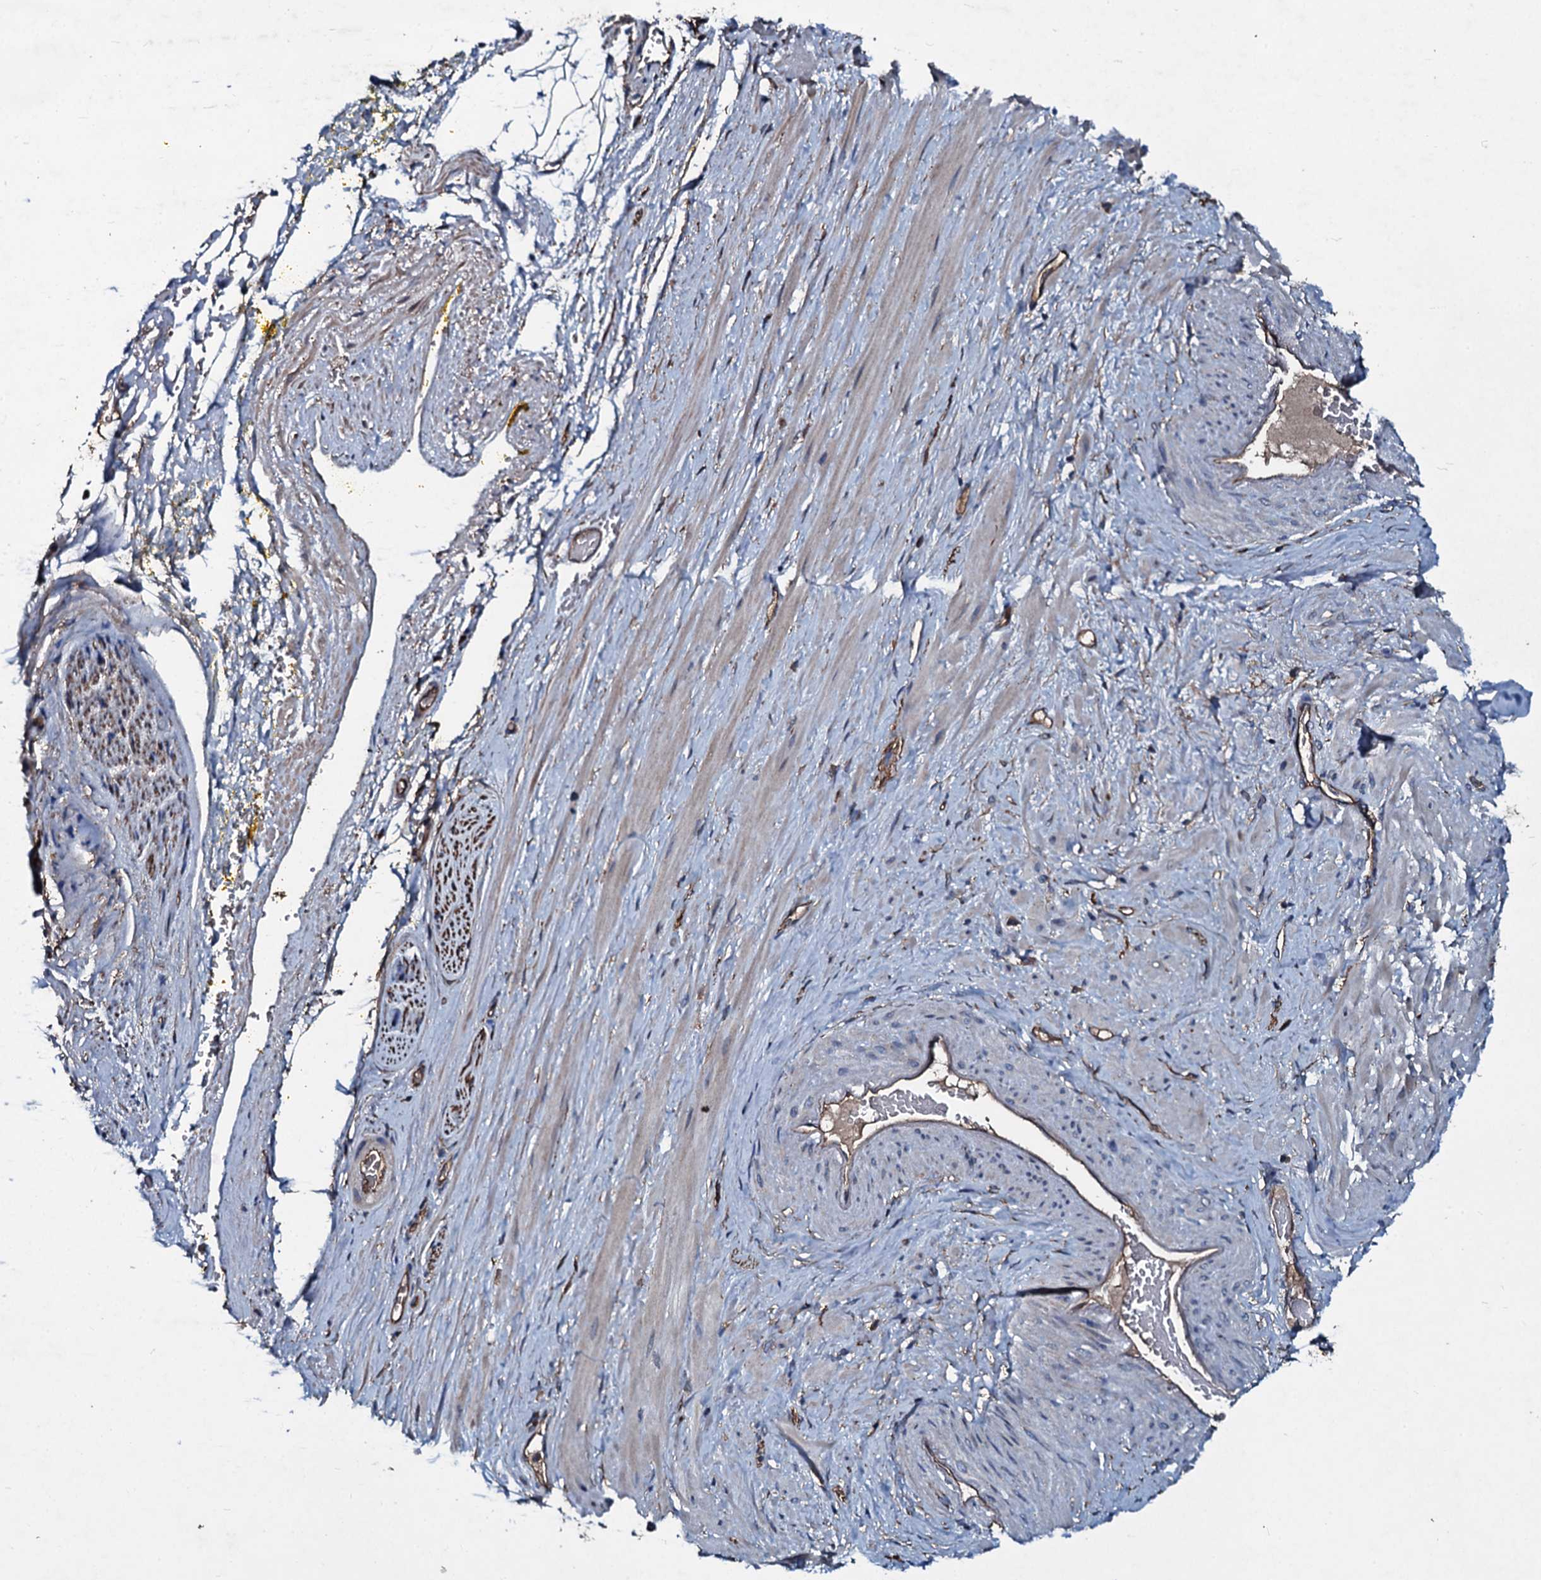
{"staining": {"intensity": "strong", "quantity": "25%-75%", "location": "cytoplasmic/membranous"}, "tissue": "adipose tissue", "cell_type": "Adipocytes", "image_type": "normal", "snomed": [{"axis": "morphology", "description": "Normal tissue, NOS"}, {"axis": "morphology", "description": "Adenocarcinoma, Low grade"}, {"axis": "topography", "description": "Prostate"}, {"axis": "topography", "description": "Peripheral nerve tissue"}], "caption": "Benign adipose tissue demonstrates strong cytoplasmic/membranous expression in approximately 25%-75% of adipocytes, visualized by immunohistochemistry.", "gene": "DMAC2", "patient": {"sex": "male", "age": 63}}